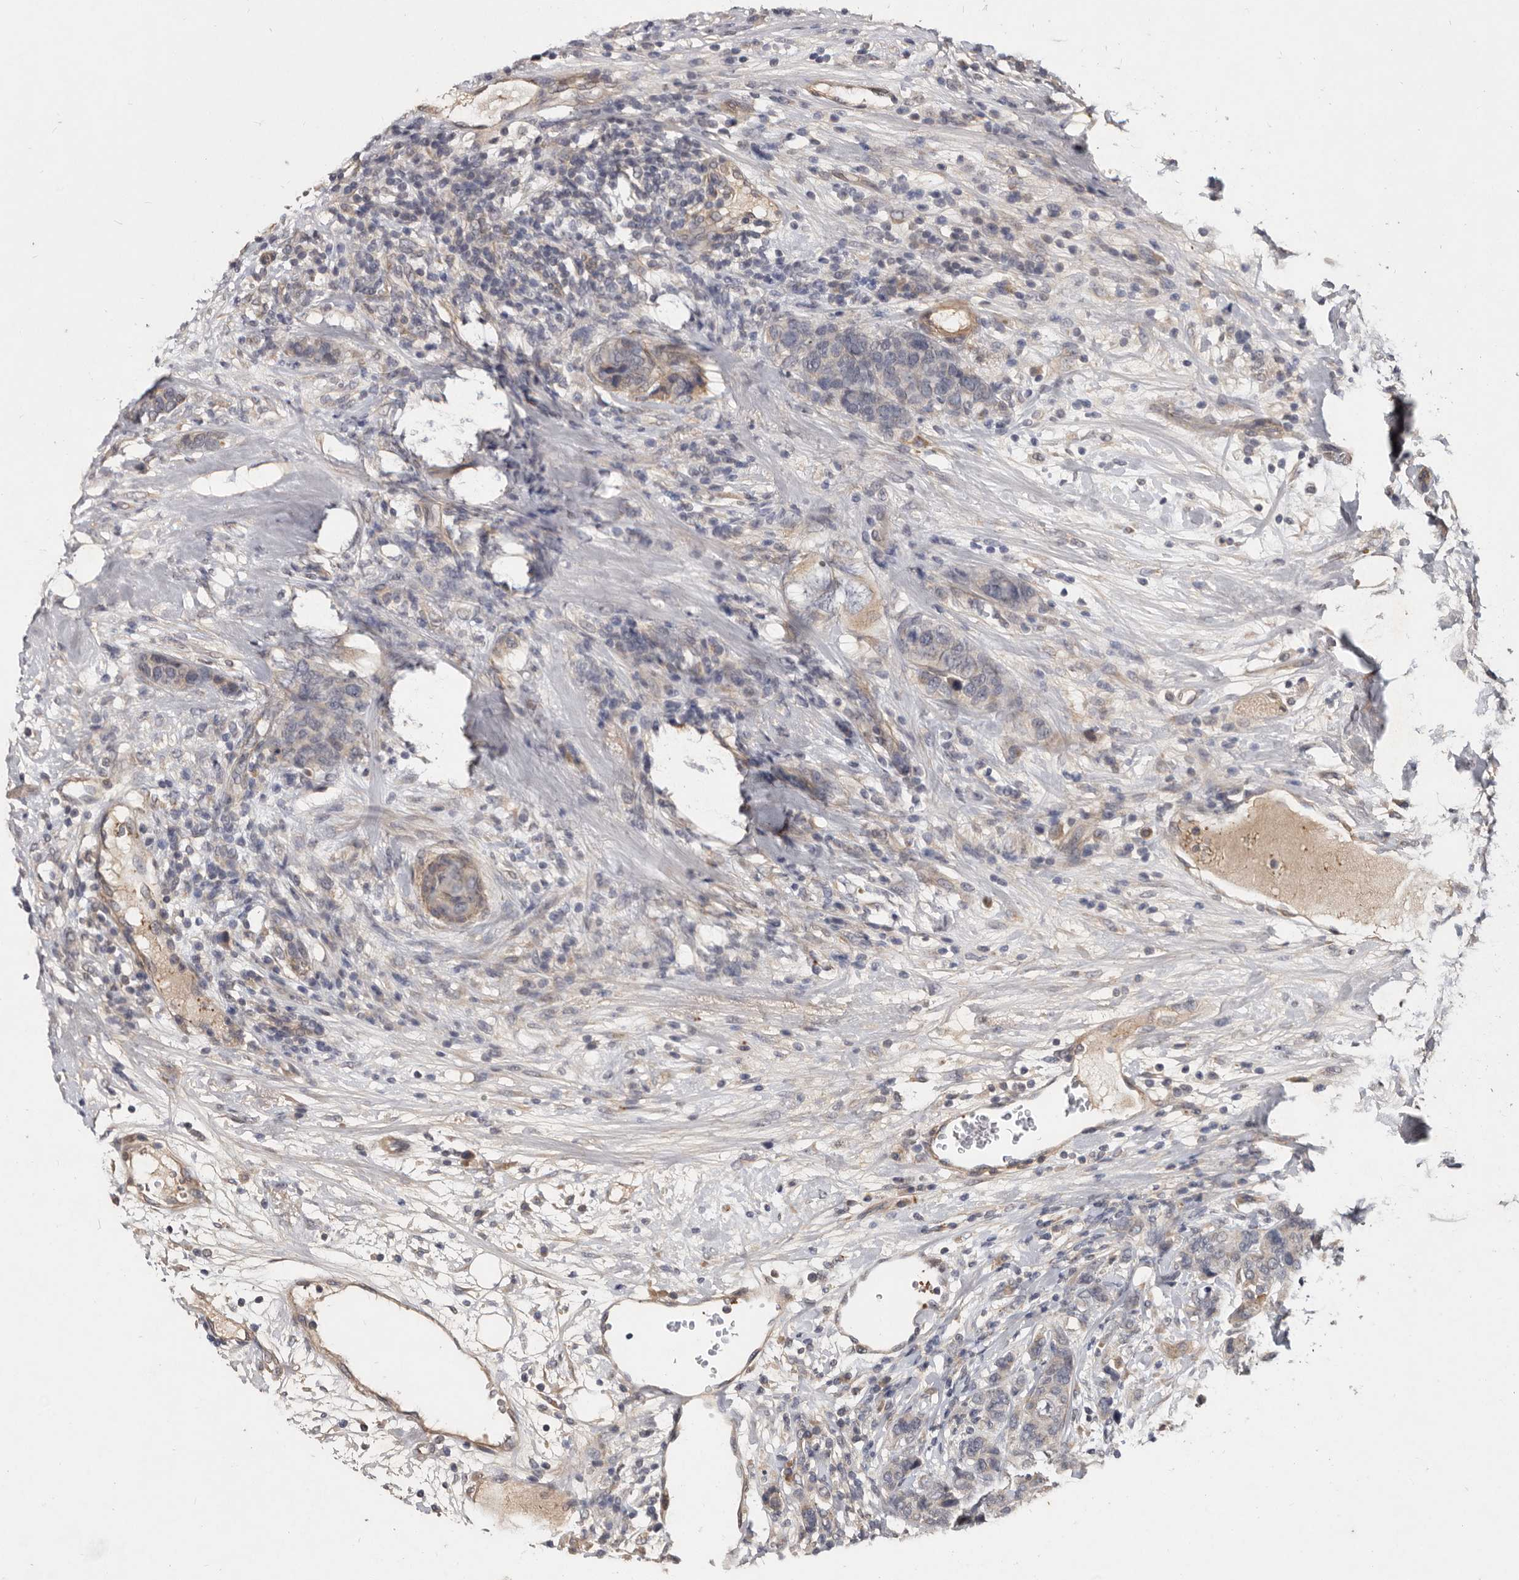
{"staining": {"intensity": "negative", "quantity": "none", "location": "none"}, "tissue": "breast cancer", "cell_type": "Tumor cells", "image_type": "cancer", "snomed": [{"axis": "morphology", "description": "Lobular carcinoma"}, {"axis": "topography", "description": "Breast"}], "caption": "Tumor cells are negative for brown protein staining in breast cancer (lobular carcinoma).", "gene": "DNAJC28", "patient": {"sex": "female", "age": 59}}